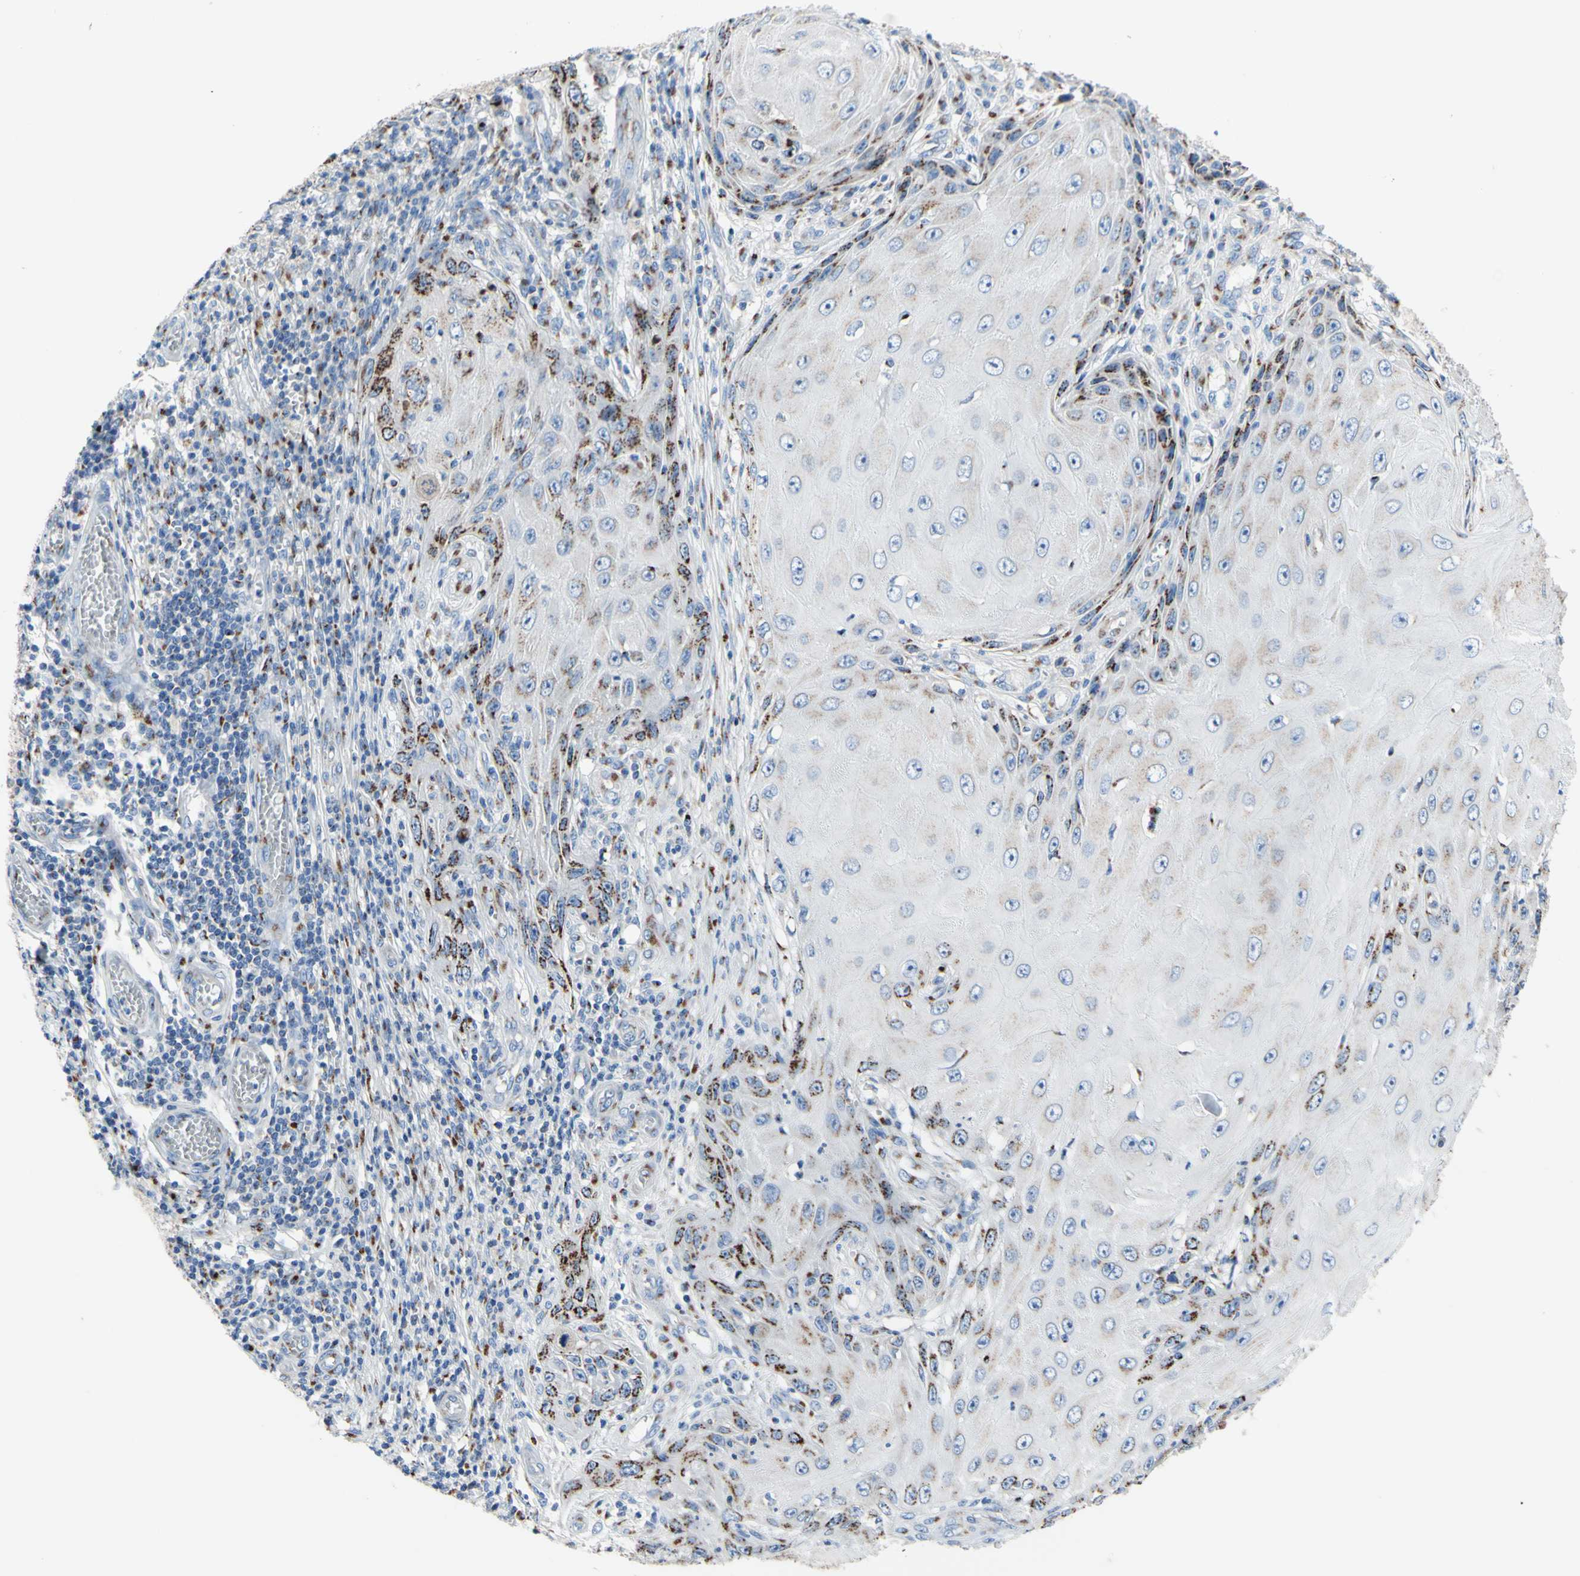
{"staining": {"intensity": "moderate", "quantity": "<25%", "location": "cytoplasmic/membranous"}, "tissue": "skin cancer", "cell_type": "Tumor cells", "image_type": "cancer", "snomed": [{"axis": "morphology", "description": "Squamous cell carcinoma, NOS"}, {"axis": "topography", "description": "Skin"}], "caption": "Brown immunohistochemical staining in skin squamous cell carcinoma shows moderate cytoplasmic/membranous positivity in about <25% of tumor cells. The protein is stained brown, and the nuclei are stained in blue (DAB (3,3'-diaminobenzidine) IHC with brightfield microscopy, high magnification).", "gene": "GALNT2", "patient": {"sex": "female", "age": 73}}